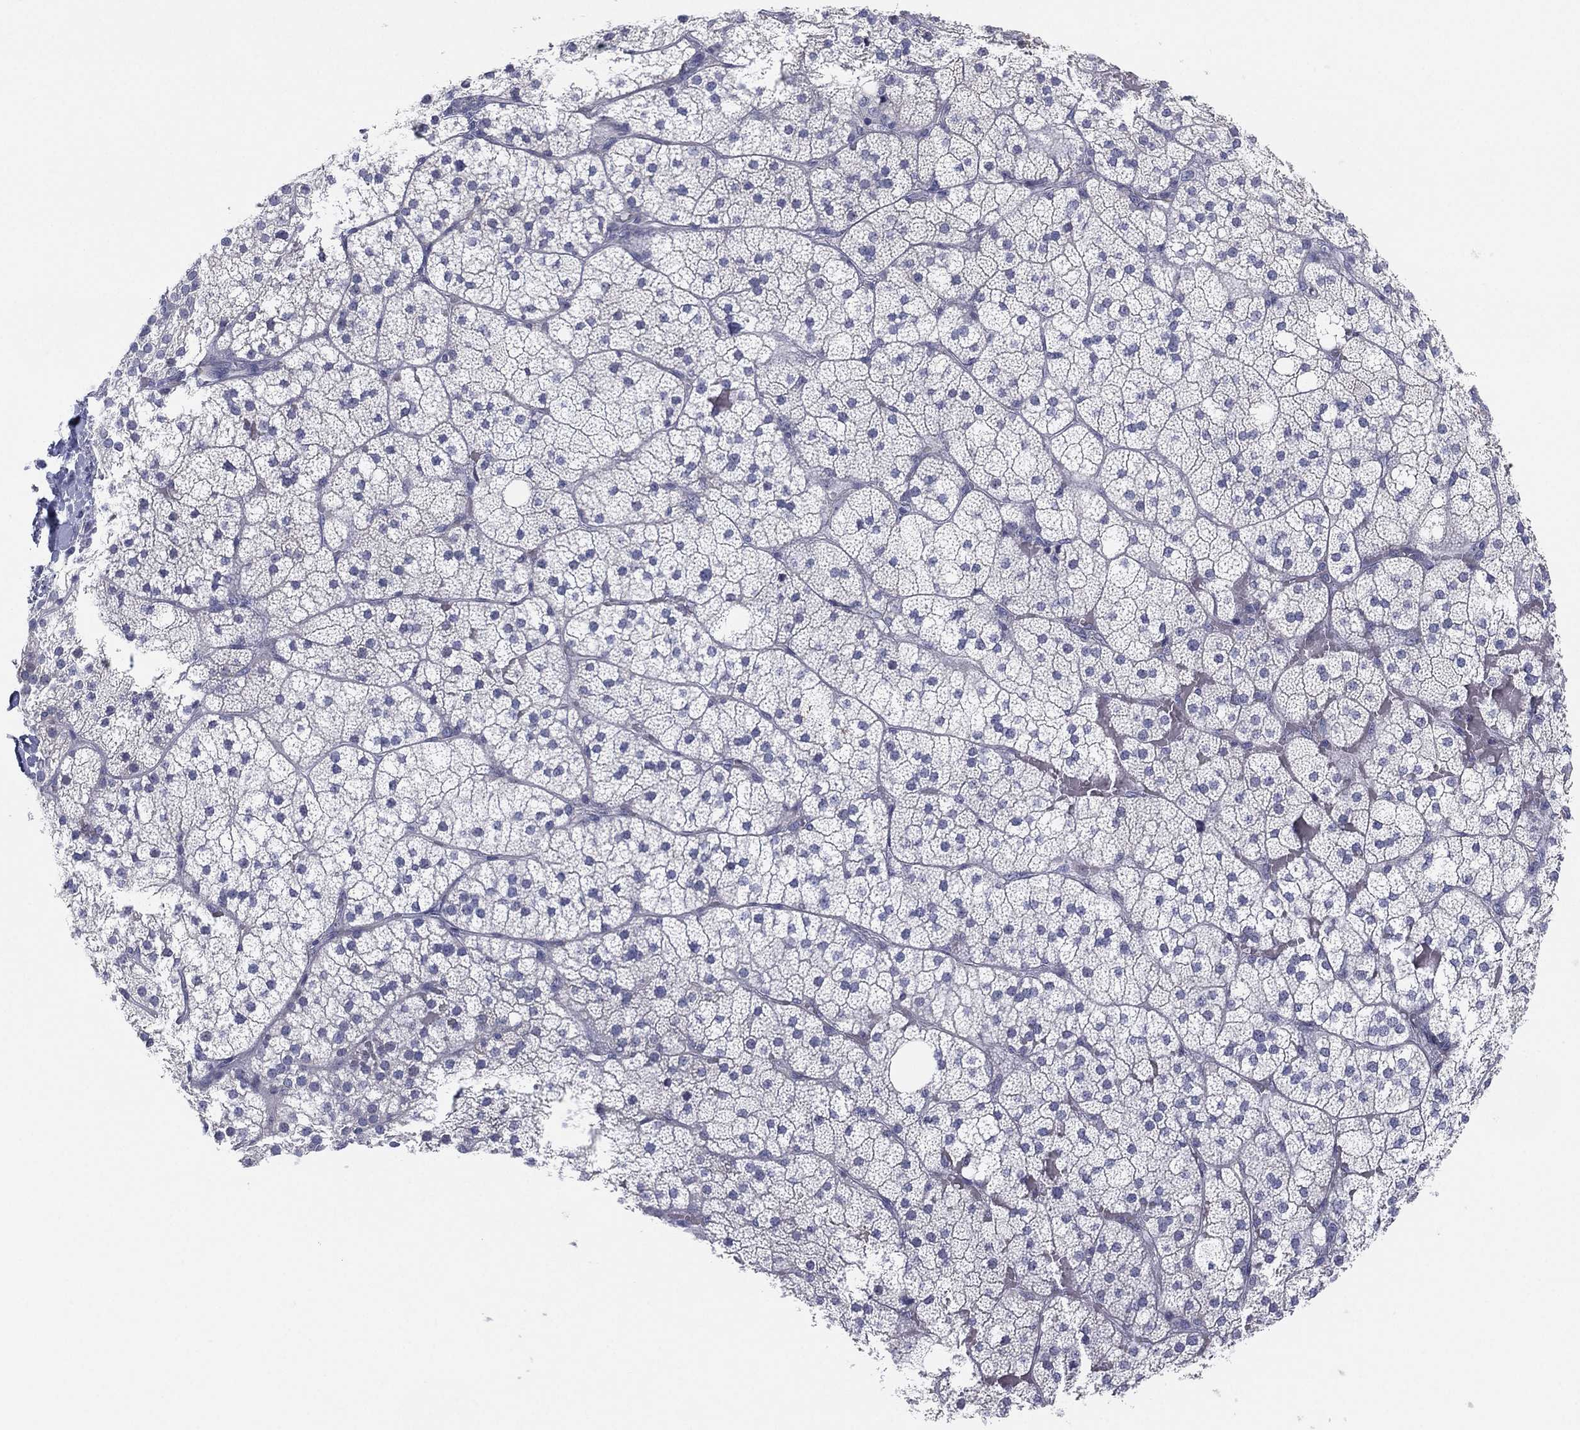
{"staining": {"intensity": "negative", "quantity": "none", "location": "none"}, "tissue": "adrenal gland", "cell_type": "Glandular cells", "image_type": "normal", "snomed": [{"axis": "morphology", "description": "Normal tissue, NOS"}, {"axis": "topography", "description": "Adrenal gland"}], "caption": "Immunohistochemistry (IHC) histopathology image of unremarkable adrenal gland: adrenal gland stained with DAB shows no significant protein expression in glandular cells.", "gene": "MLF1", "patient": {"sex": "male", "age": 53}}